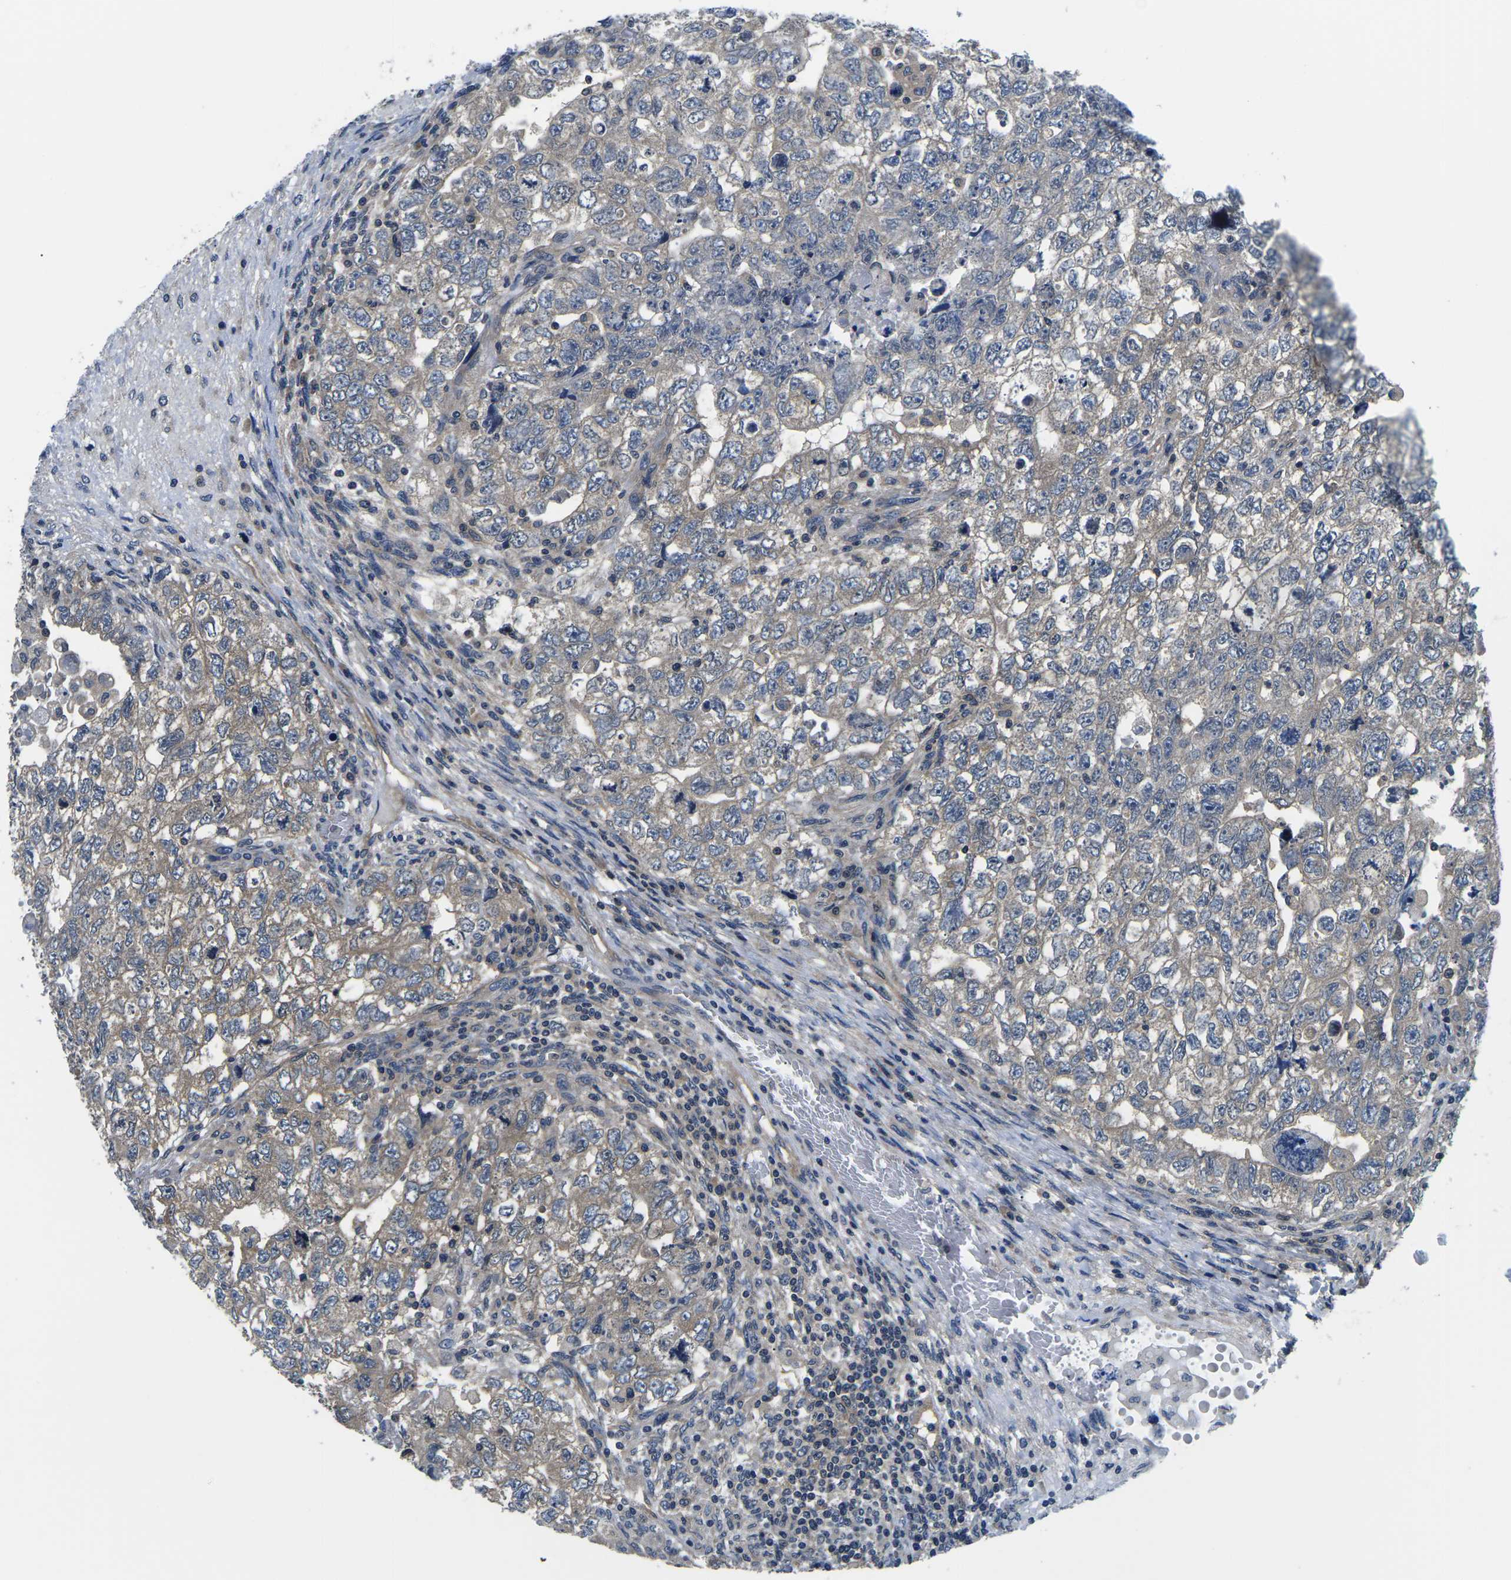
{"staining": {"intensity": "weak", "quantity": ">75%", "location": "cytoplasmic/membranous"}, "tissue": "testis cancer", "cell_type": "Tumor cells", "image_type": "cancer", "snomed": [{"axis": "morphology", "description": "Carcinoma, Embryonal, NOS"}, {"axis": "topography", "description": "Testis"}], "caption": "Protein analysis of testis cancer tissue reveals weak cytoplasmic/membranous positivity in about >75% of tumor cells.", "gene": "GSK3B", "patient": {"sex": "male", "age": 36}}